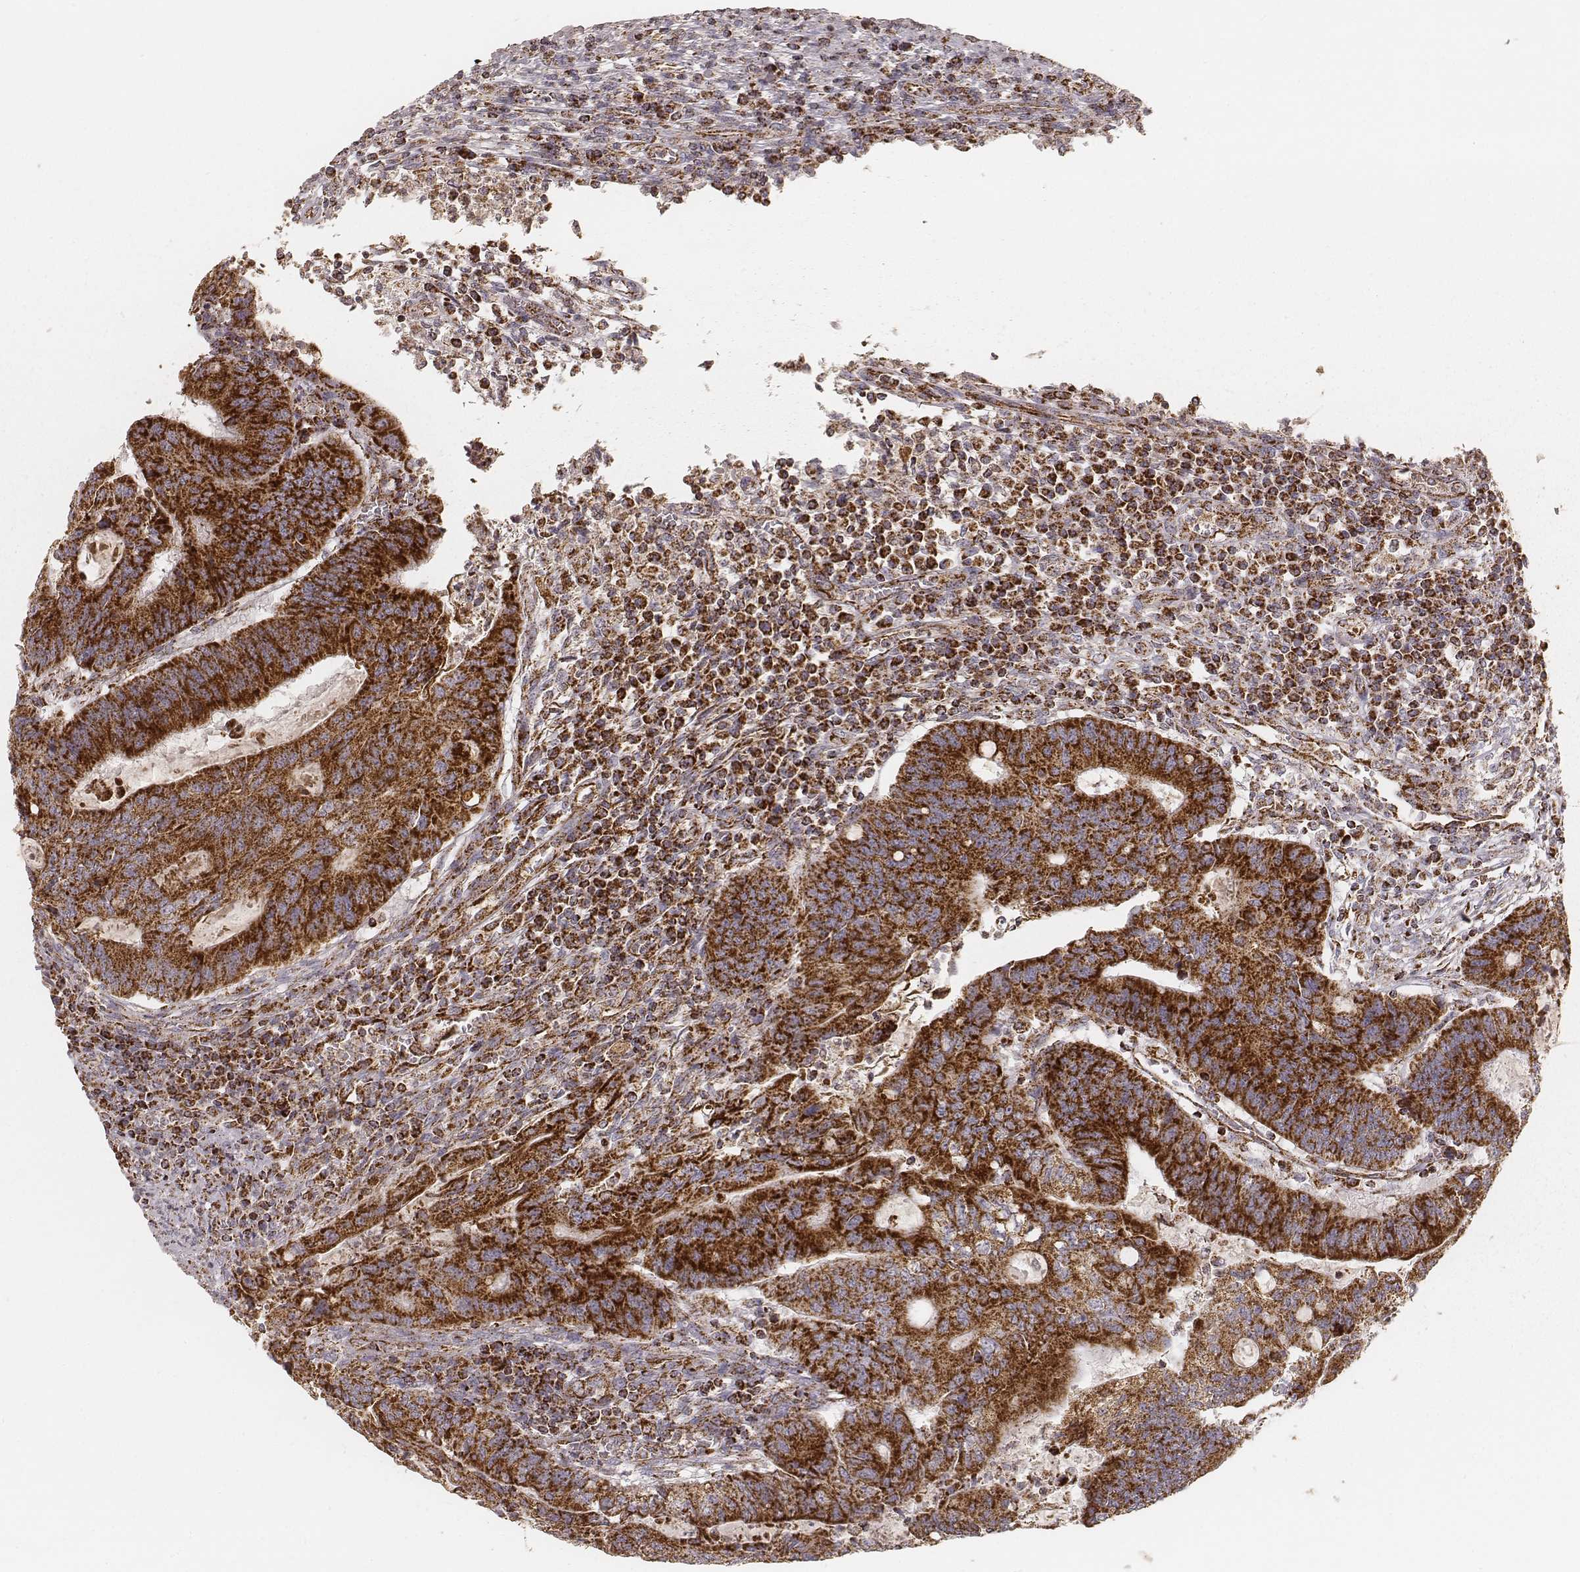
{"staining": {"intensity": "strong", "quantity": ">75%", "location": "cytoplasmic/membranous"}, "tissue": "colorectal cancer", "cell_type": "Tumor cells", "image_type": "cancer", "snomed": [{"axis": "morphology", "description": "Adenocarcinoma, NOS"}, {"axis": "topography", "description": "Colon"}], "caption": "Strong cytoplasmic/membranous positivity for a protein is seen in approximately >75% of tumor cells of colorectal cancer using immunohistochemistry.", "gene": "CS", "patient": {"sex": "male", "age": 67}}